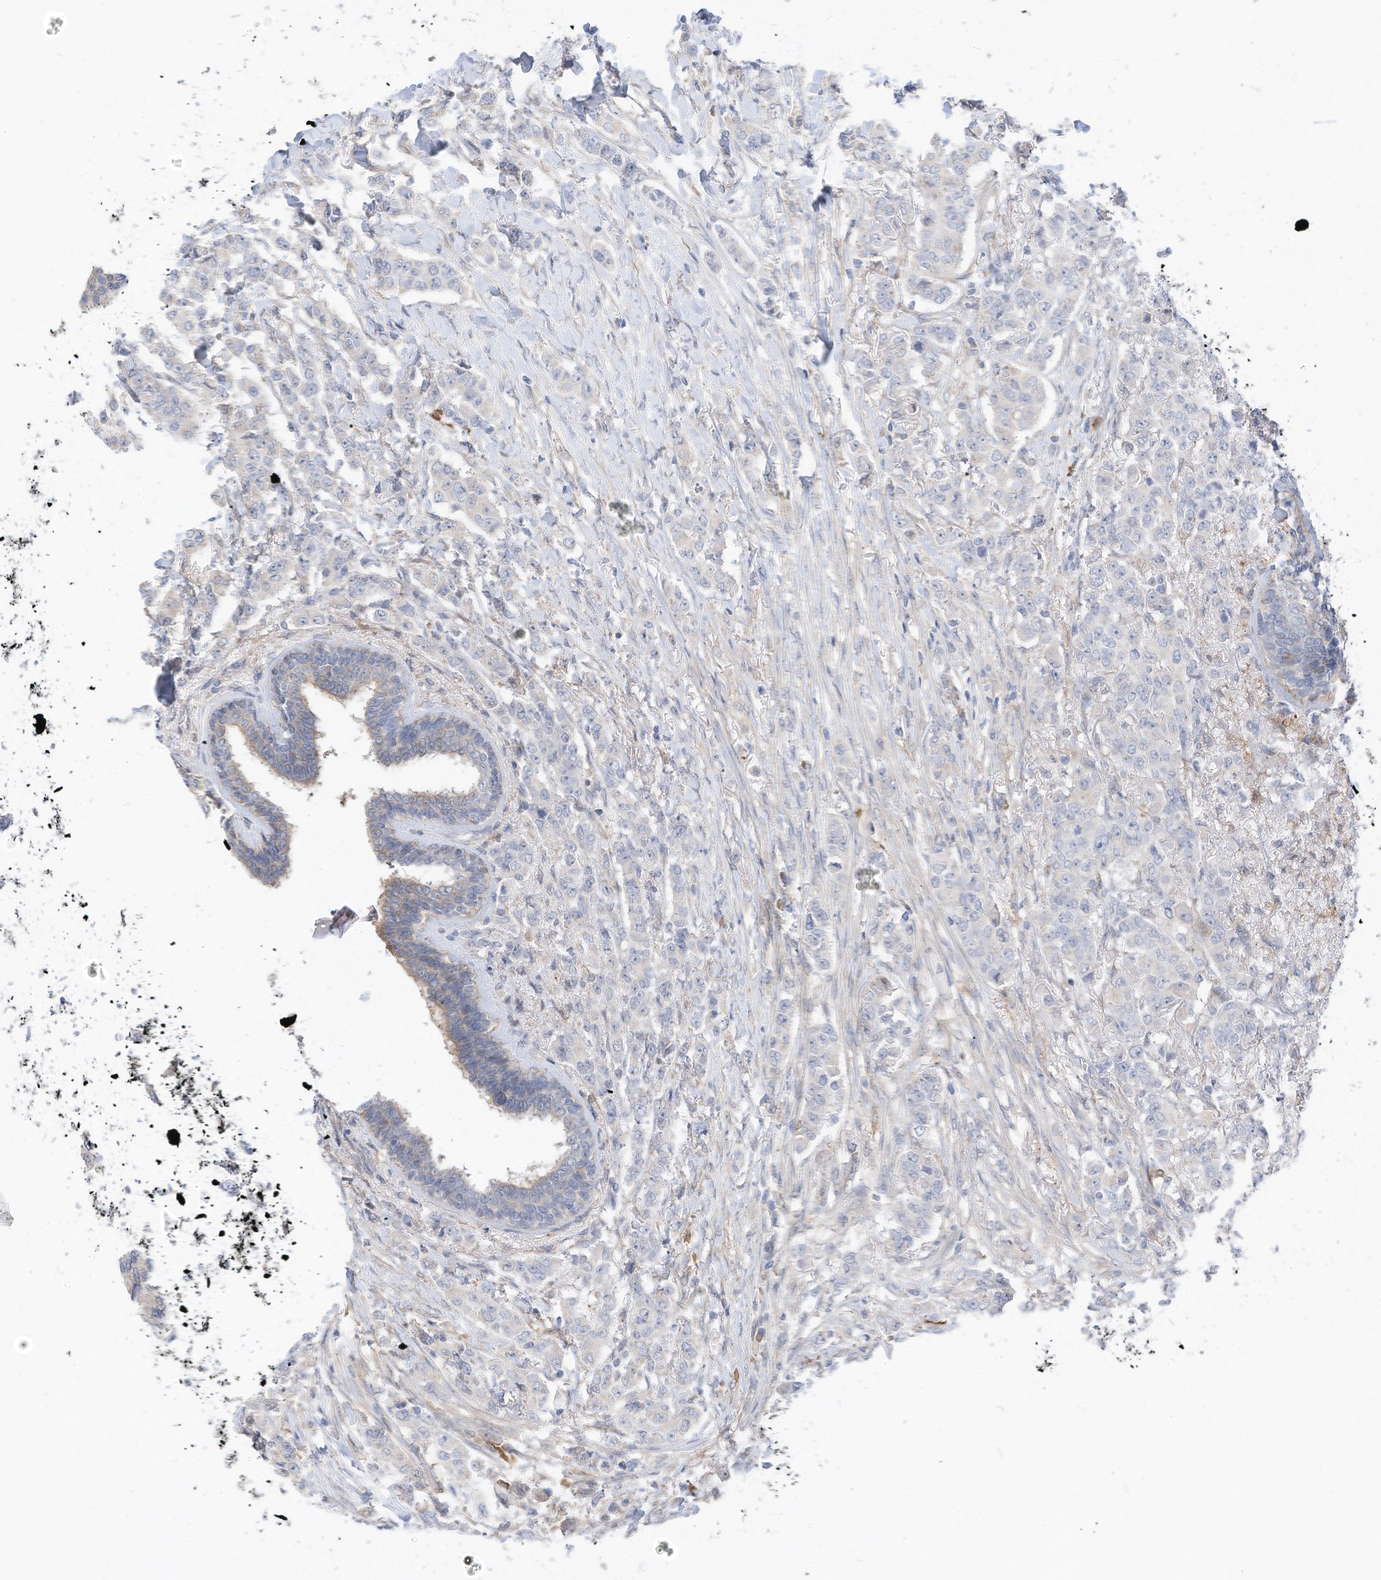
{"staining": {"intensity": "negative", "quantity": "none", "location": "none"}, "tissue": "breast cancer", "cell_type": "Tumor cells", "image_type": "cancer", "snomed": [{"axis": "morphology", "description": "Duct carcinoma"}, {"axis": "topography", "description": "Breast"}], "caption": "An immunohistochemistry (IHC) photomicrograph of breast infiltrating ductal carcinoma is shown. There is no staining in tumor cells of breast infiltrating ductal carcinoma.", "gene": "ATP13A1", "patient": {"sex": "female", "age": 40}}